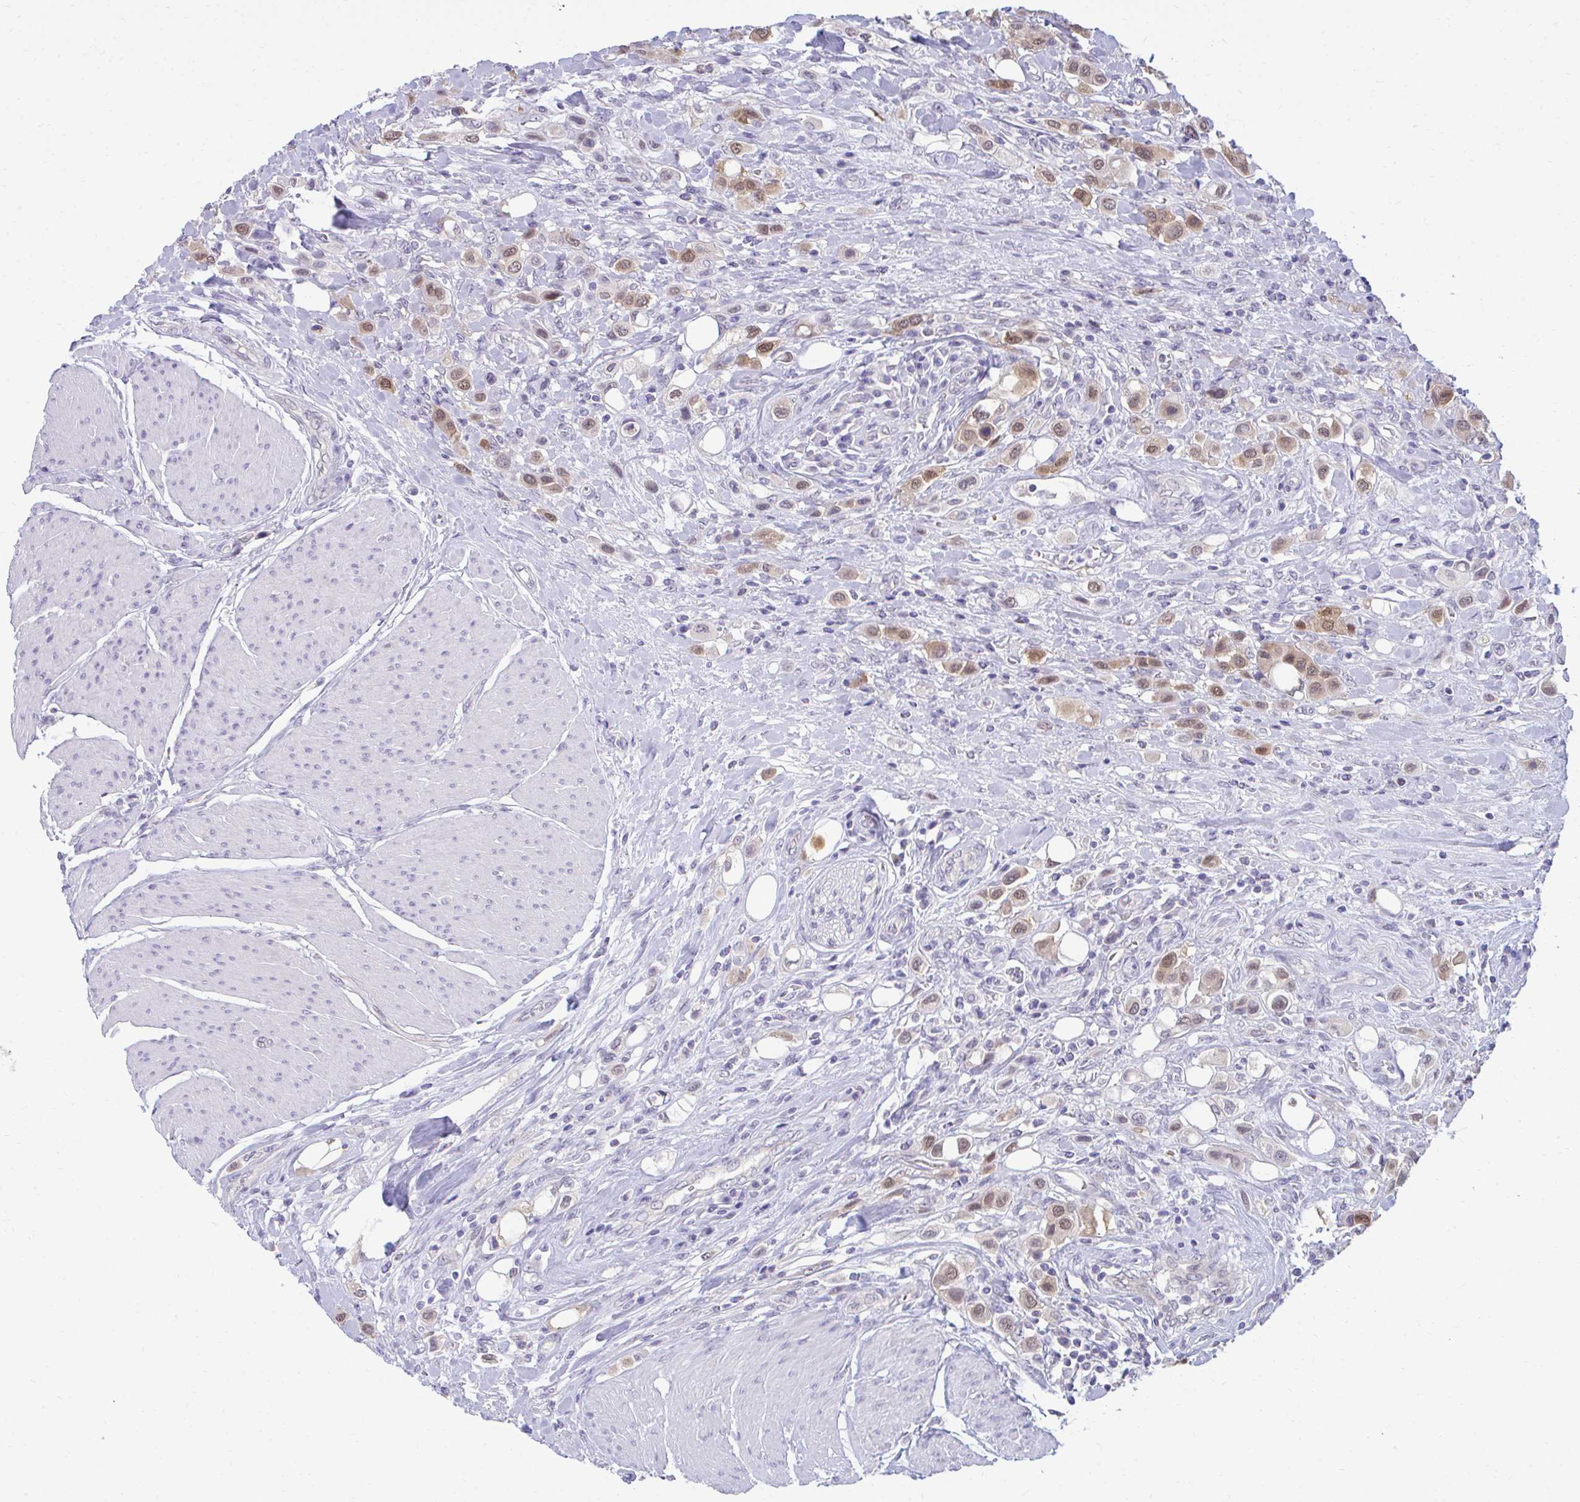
{"staining": {"intensity": "moderate", "quantity": ">75%", "location": "nuclear"}, "tissue": "urothelial cancer", "cell_type": "Tumor cells", "image_type": "cancer", "snomed": [{"axis": "morphology", "description": "Urothelial carcinoma, High grade"}, {"axis": "topography", "description": "Urinary bladder"}], "caption": "A brown stain labels moderate nuclear positivity of a protein in high-grade urothelial carcinoma tumor cells.", "gene": "CSE1L", "patient": {"sex": "male", "age": 50}}